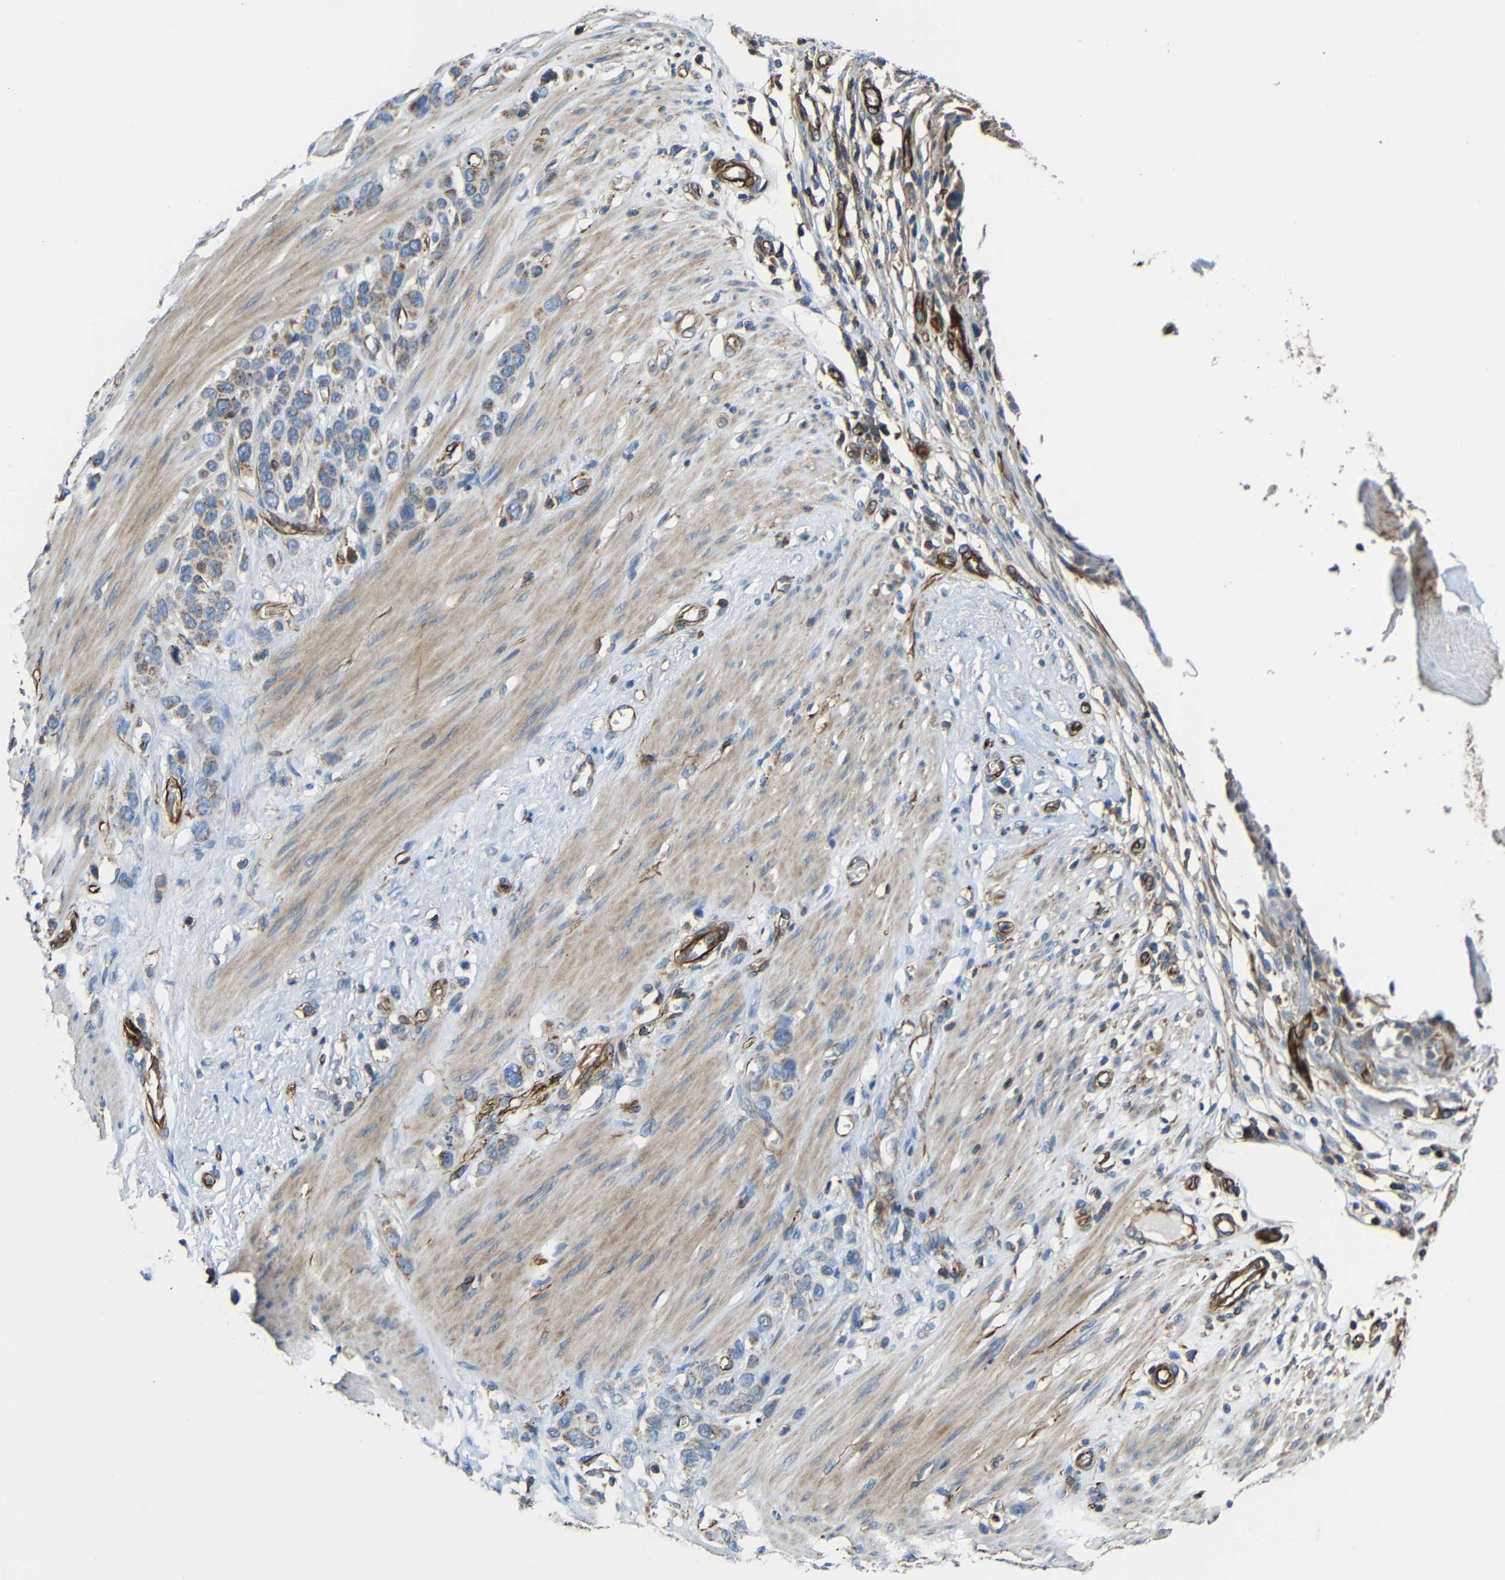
{"staining": {"intensity": "moderate", "quantity": "25%-75%", "location": "cytoplasmic/membranous"}, "tissue": "stomach cancer", "cell_type": "Tumor cells", "image_type": "cancer", "snomed": [{"axis": "morphology", "description": "Adenocarcinoma, NOS"}, {"axis": "morphology", "description": "Adenocarcinoma, High grade"}, {"axis": "topography", "description": "Stomach, upper"}, {"axis": "topography", "description": "Stomach, lower"}], "caption": "A photomicrograph of stomach cancer (adenocarcinoma) stained for a protein shows moderate cytoplasmic/membranous brown staining in tumor cells.", "gene": "IGSF10", "patient": {"sex": "female", "age": 65}}